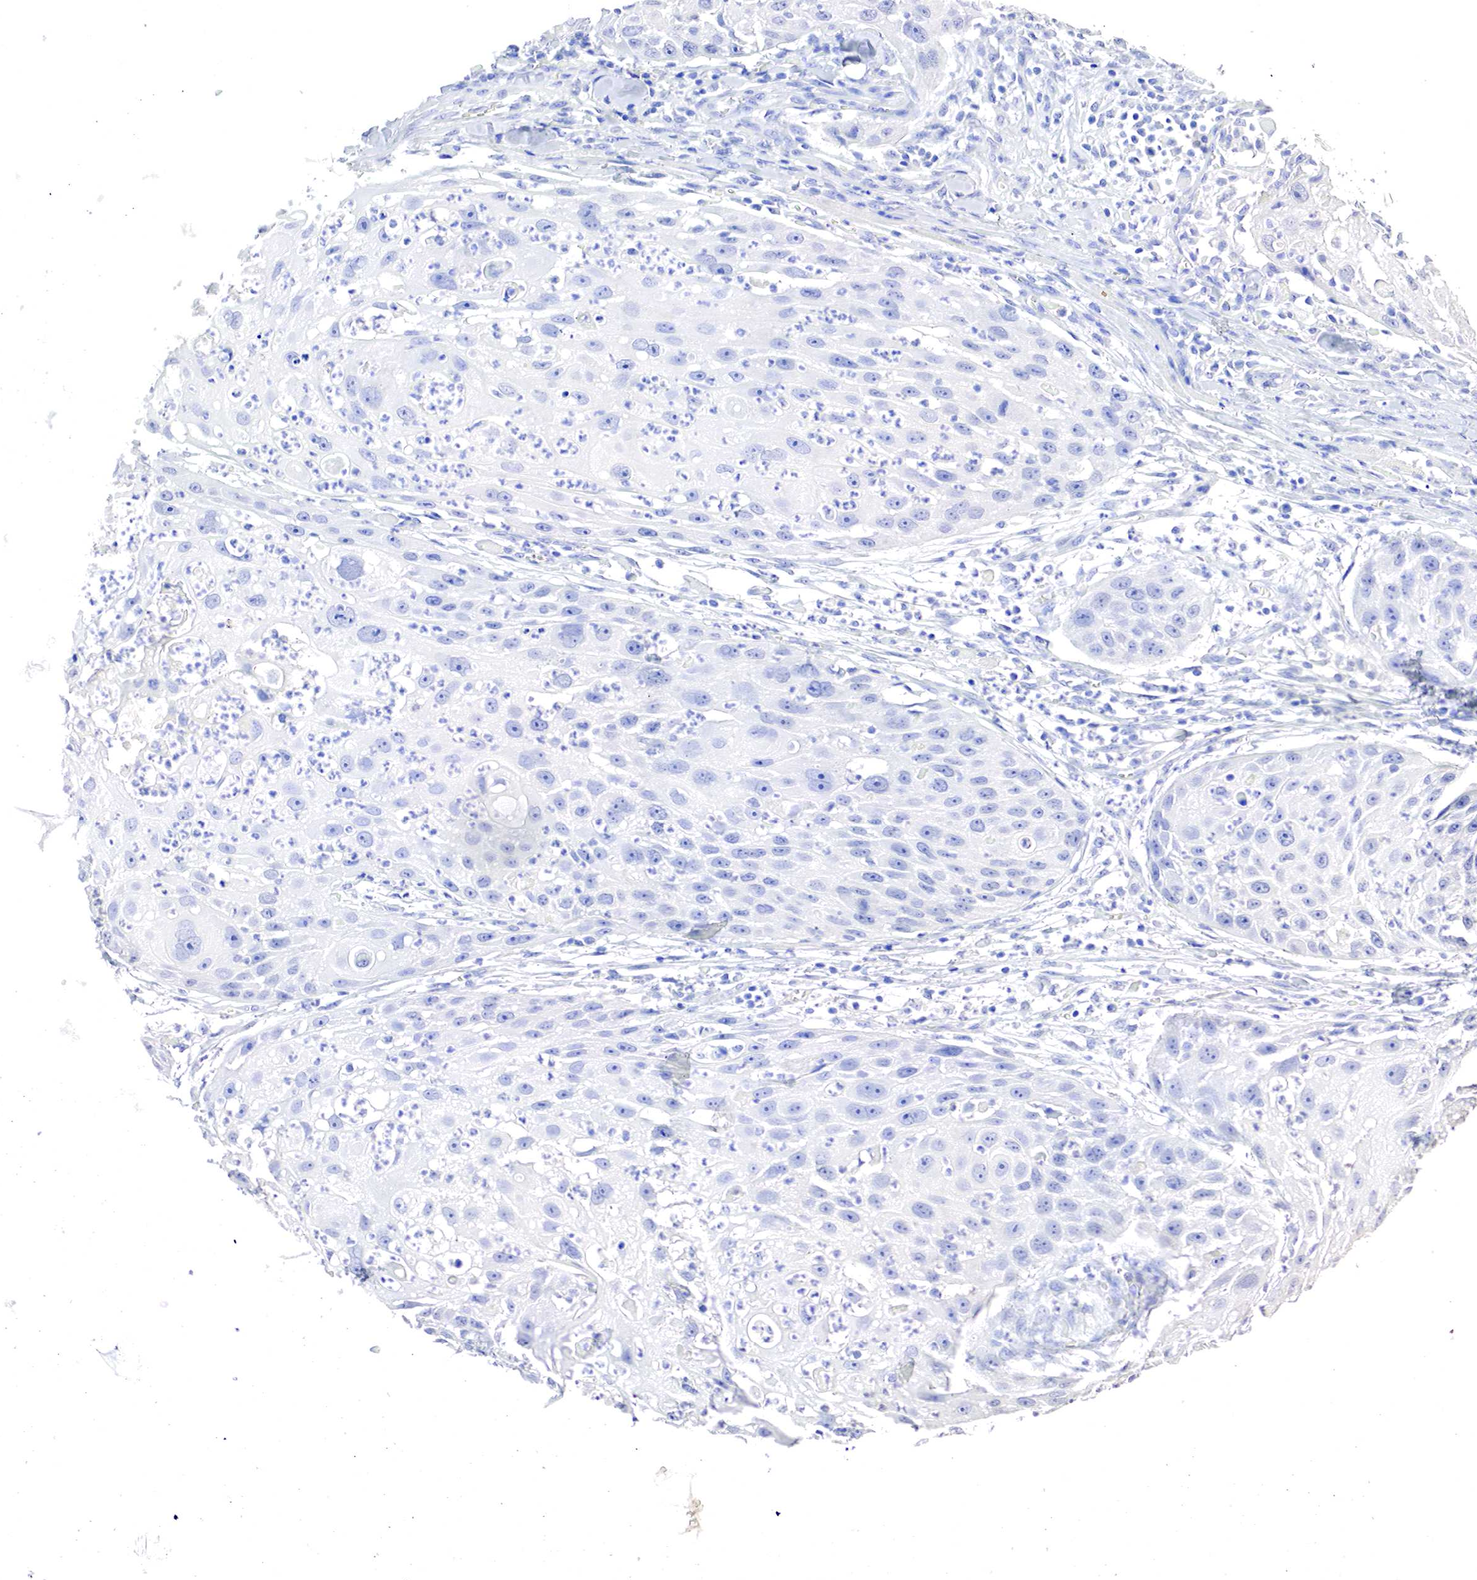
{"staining": {"intensity": "negative", "quantity": "none", "location": "none"}, "tissue": "head and neck cancer", "cell_type": "Tumor cells", "image_type": "cancer", "snomed": [{"axis": "morphology", "description": "Squamous cell carcinoma, NOS"}, {"axis": "topography", "description": "Head-Neck"}], "caption": "Histopathology image shows no significant protein positivity in tumor cells of squamous cell carcinoma (head and neck). (DAB IHC with hematoxylin counter stain).", "gene": "OTC", "patient": {"sex": "male", "age": 64}}